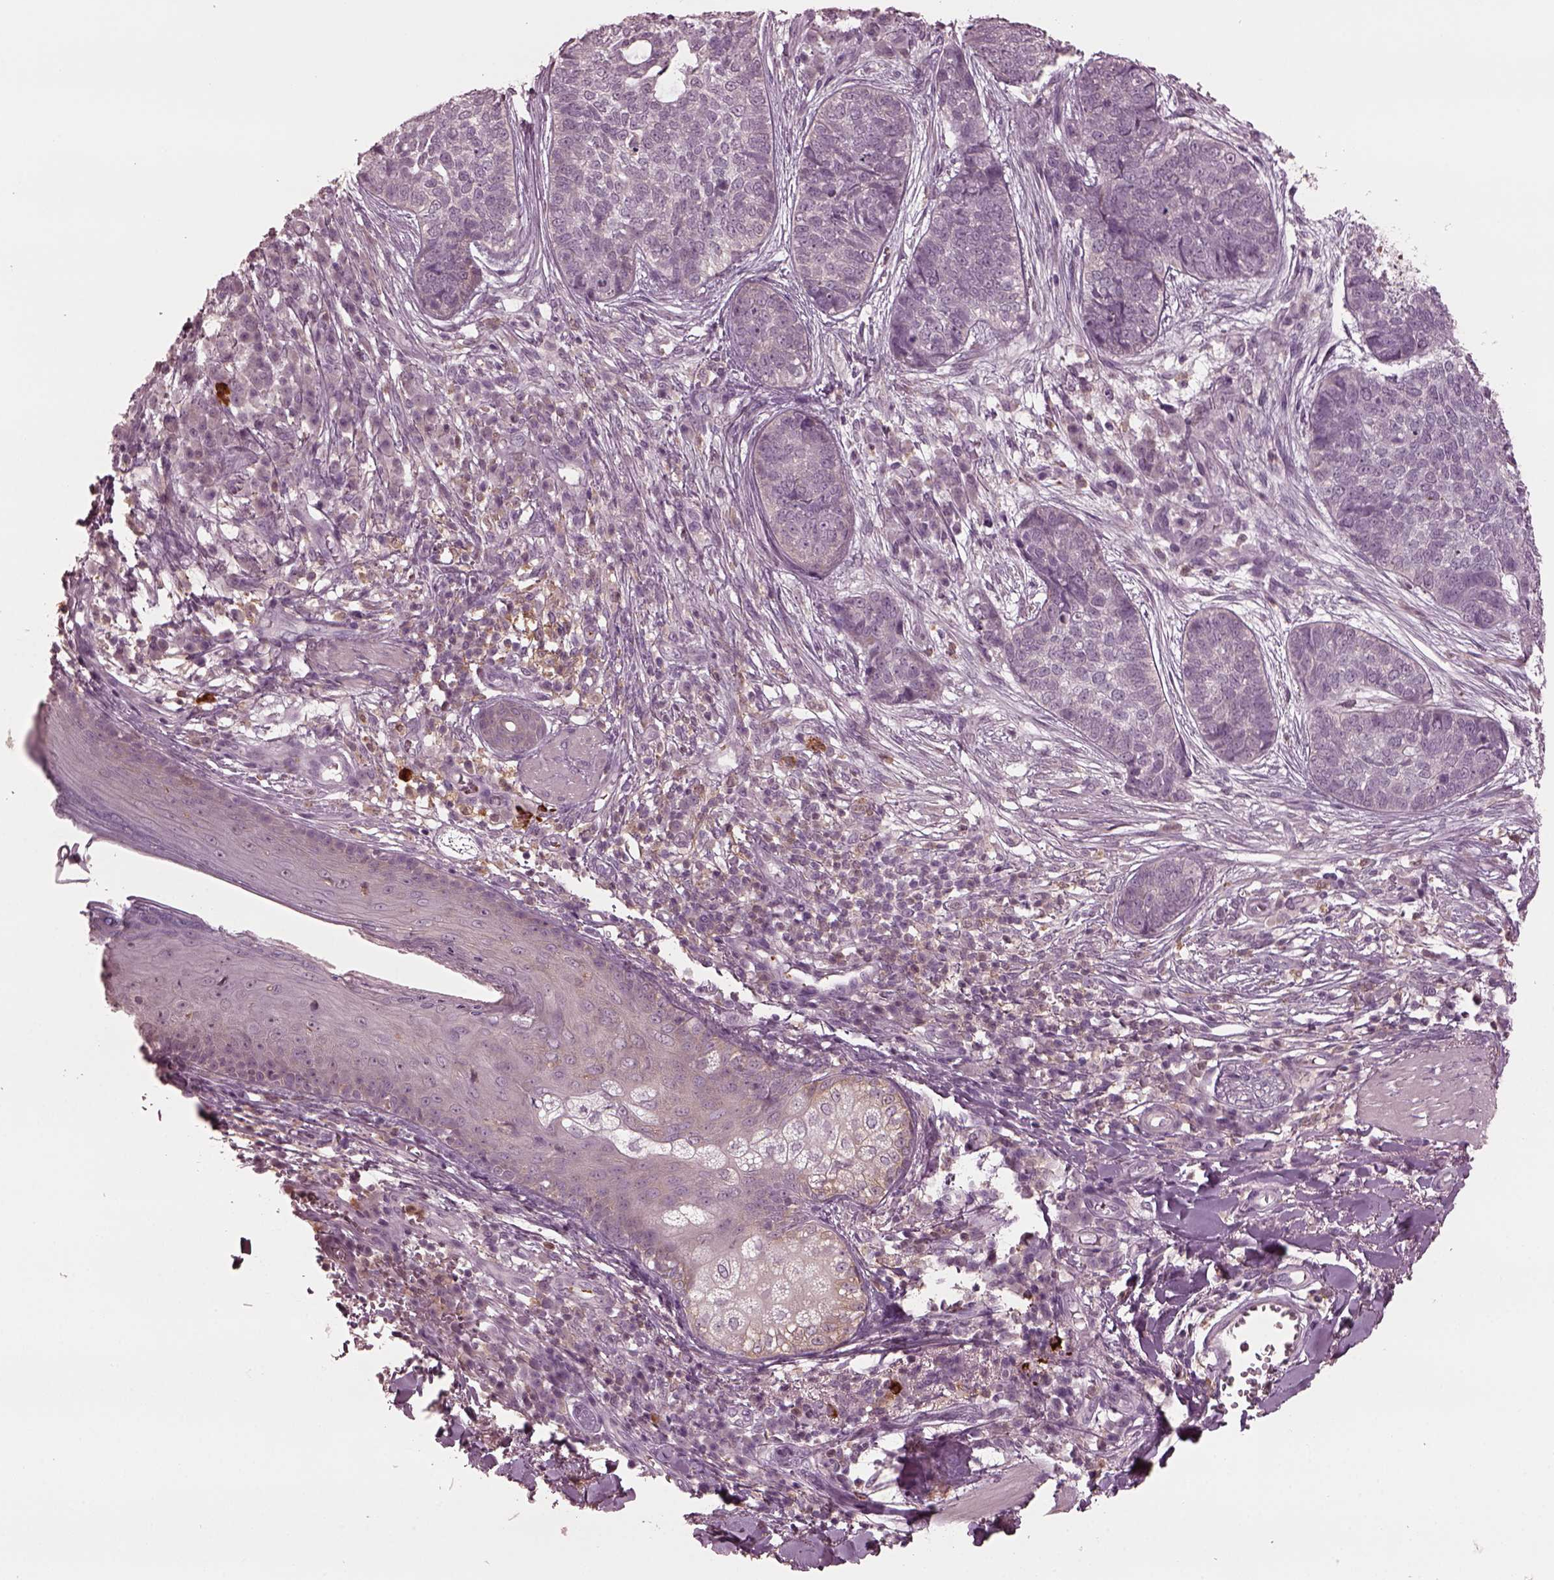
{"staining": {"intensity": "negative", "quantity": "none", "location": "none"}, "tissue": "skin cancer", "cell_type": "Tumor cells", "image_type": "cancer", "snomed": [{"axis": "morphology", "description": "Basal cell carcinoma"}, {"axis": "topography", "description": "Skin"}], "caption": "Image shows no significant protein positivity in tumor cells of skin cancer.", "gene": "PSTPIP2", "patient": {"sex": "female", "age": 69}}